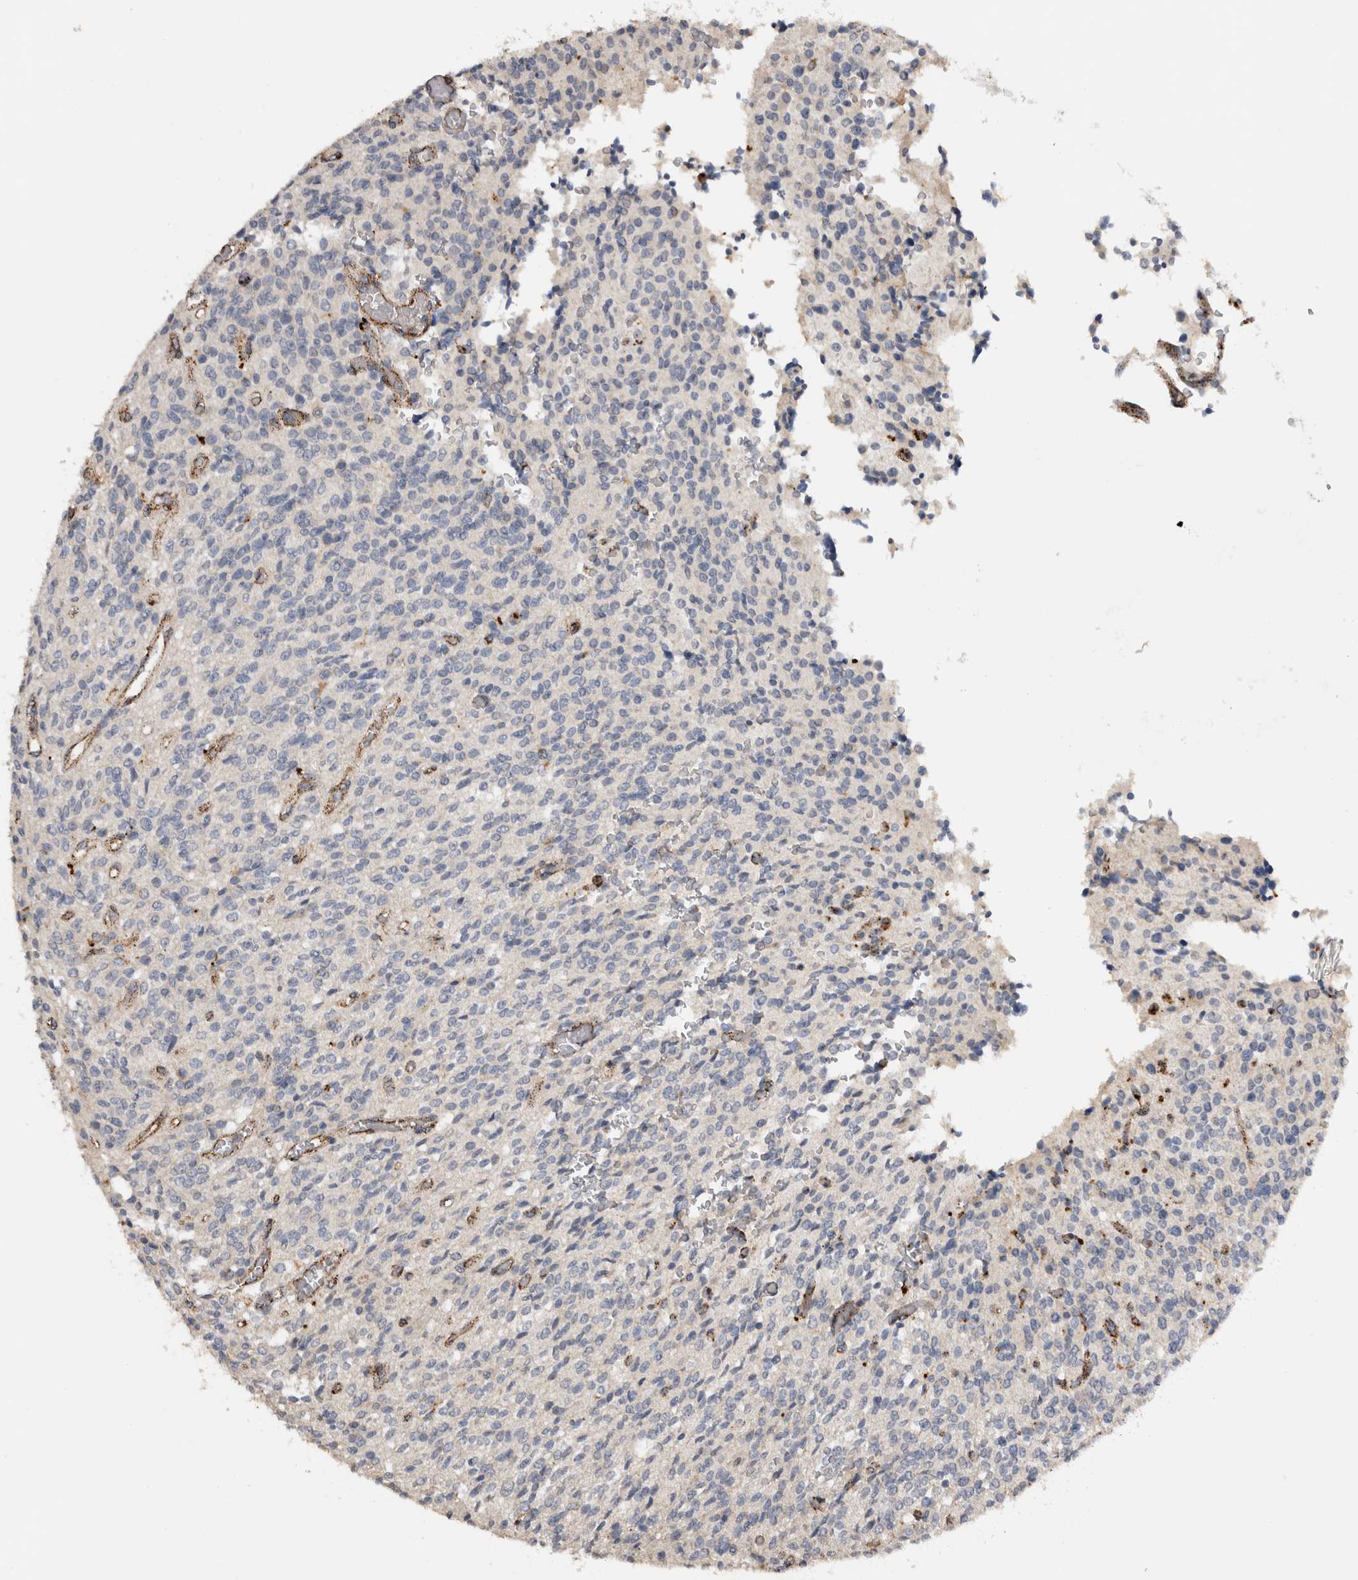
{"staining": {"intensity": "negative", "quantity": "none", "location": "none"}, "tissue": "glioma", "cell_type": "Tumor cells", "image_type": "cancer", "snomed": [{"axis": "morphology", "description": "Glioma, malignant, High grade"}, {"axis": "topography", "description": "Brain"}], "caption": "An immunohistochemistry (IHC) micrograph of glioma is shown. There is no staining in tumor cells of glioma. (Immunohistochemistry, brightfield microscopy, high magnification).", "gene": "CTSZ", "patient": {"sex": "male", "age": 34}}